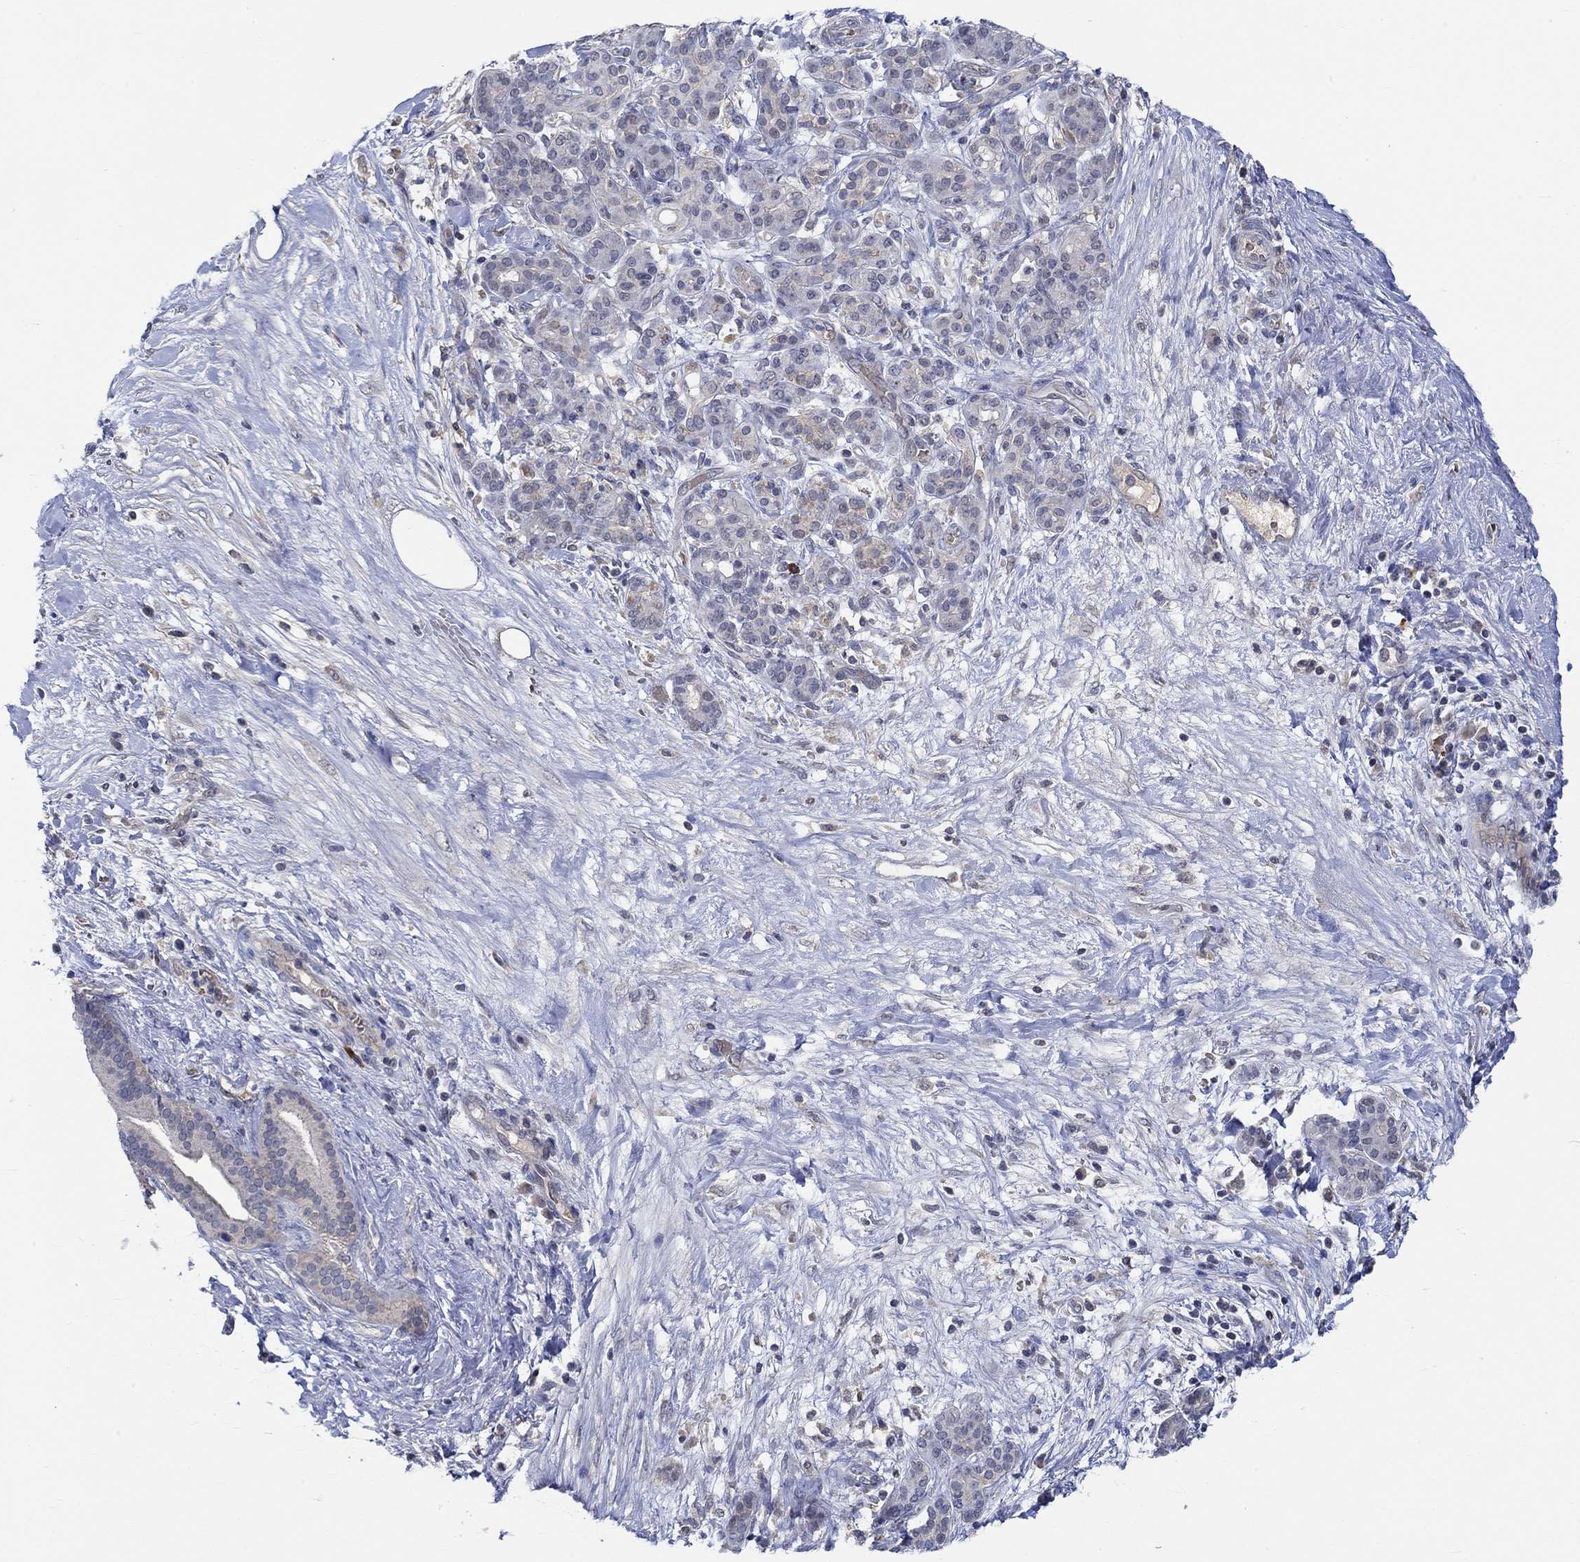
{"staining": {"intensity": "weak", "quantity": "<25%", "location": "cytoplasmic/membranous"}, "tissue": "pancreatic cancer", "cell_type": "Tumor cells", "image_type": "cancer", "snomed": [{"axis": "morphology", "description": "Adenocarcinoma, NOS"}, {"axis": "topography", "description": "Pancreas"}], "caption": "Pancreatic cancer (adenocarcinoma) stained for a protein using immunohistochemistry exhibits no positivity tumor cells.", "gene": "WASF1", "patient": {"sex": "male", "age": 44}}